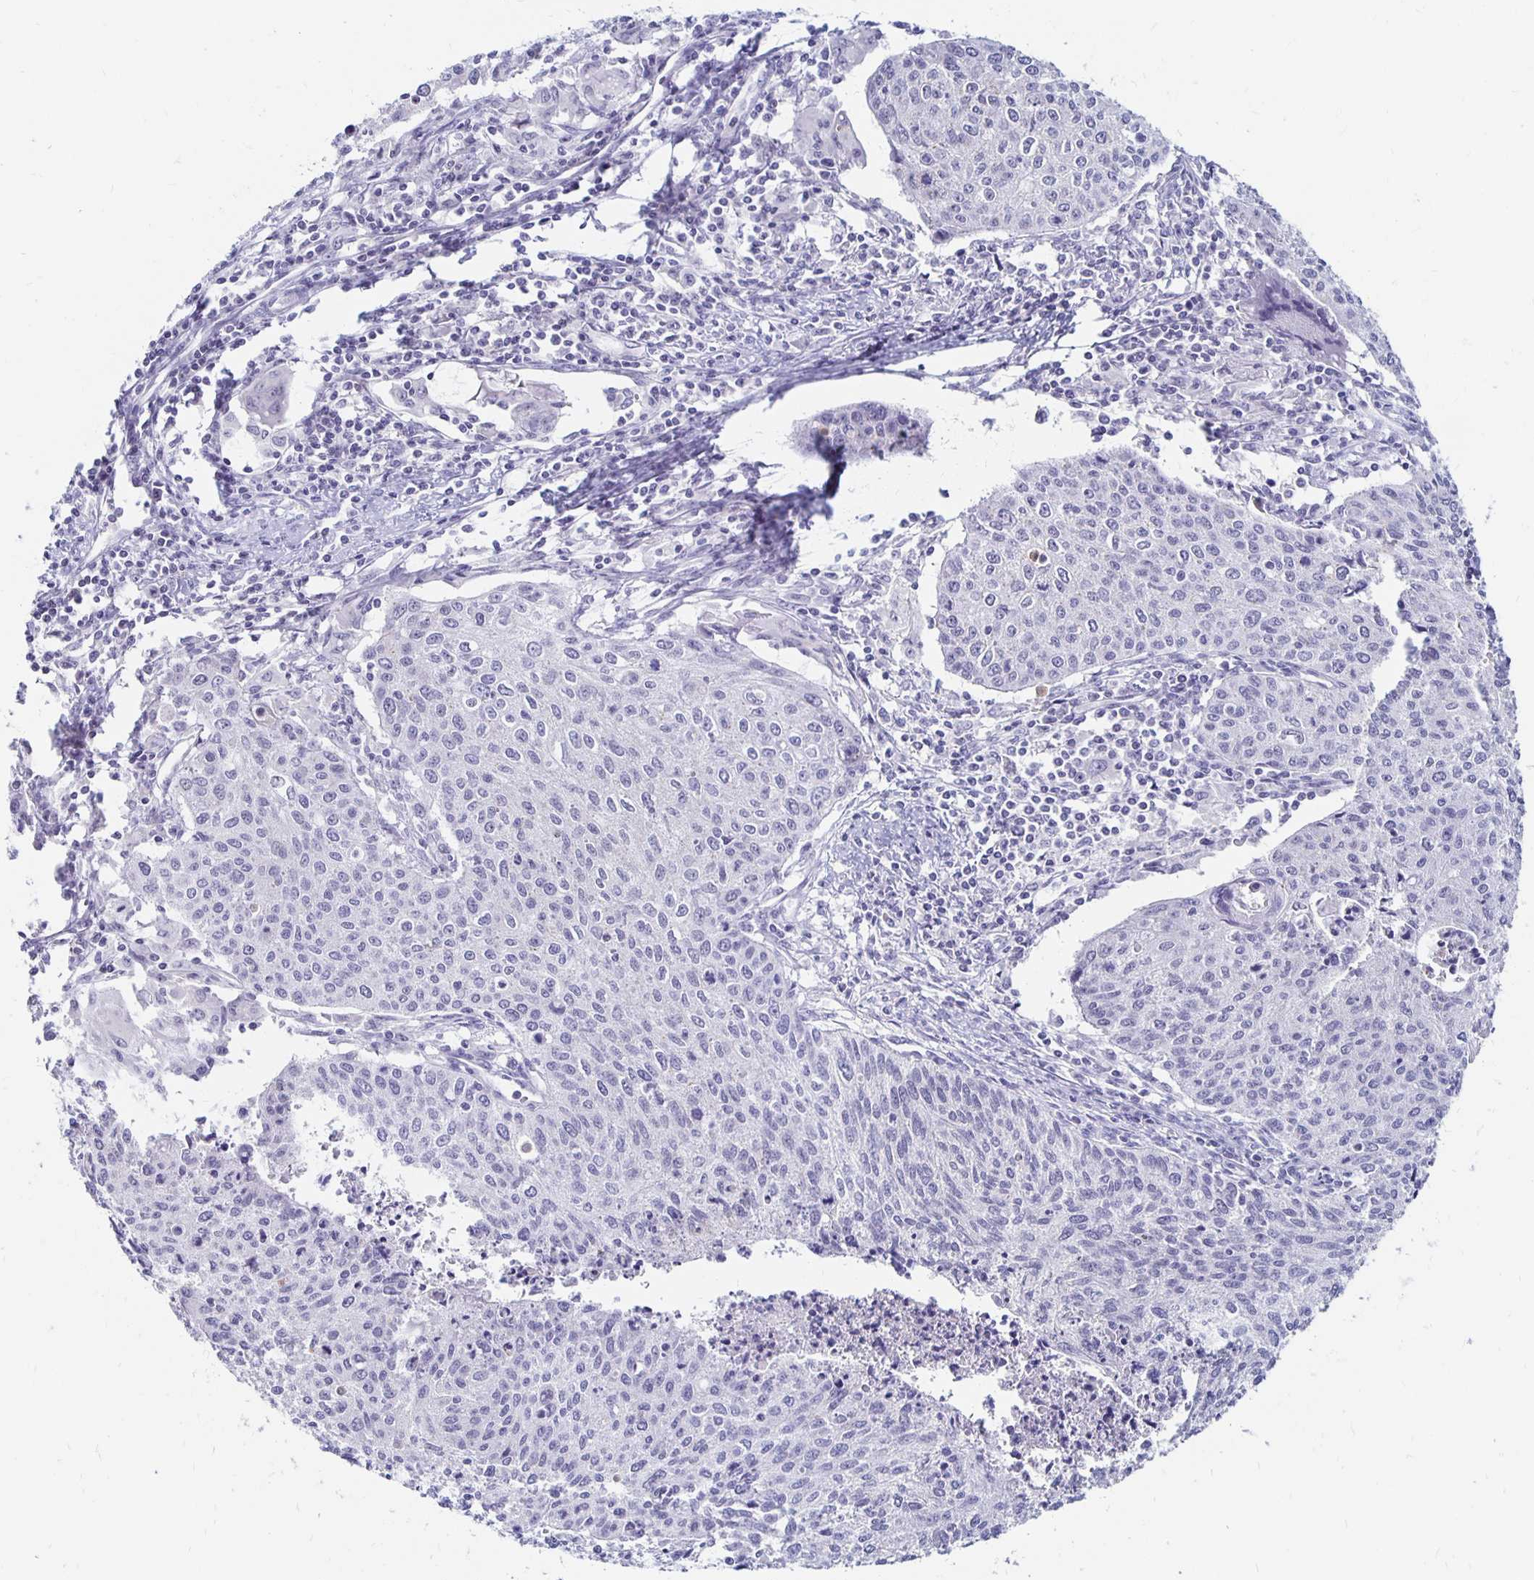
{"staining": {"intensity": "negative", "quantity": "none", "location": "none"}, "tissue": "cervical cancer", "cell_type": "Tumor cells", "image_type": "cancer", "snomed": [{"axis": "morphology", "description": "Squamous cell carcinoma, NOS"}, {"axis": "topography", "description": "Cervix"}], "caption": "Immunohistochemical staining of human cervical cancer shows no significant positivity in tumor cells.", "gene": "SYT2", "patient": {"sex": "female", "age": 38}}